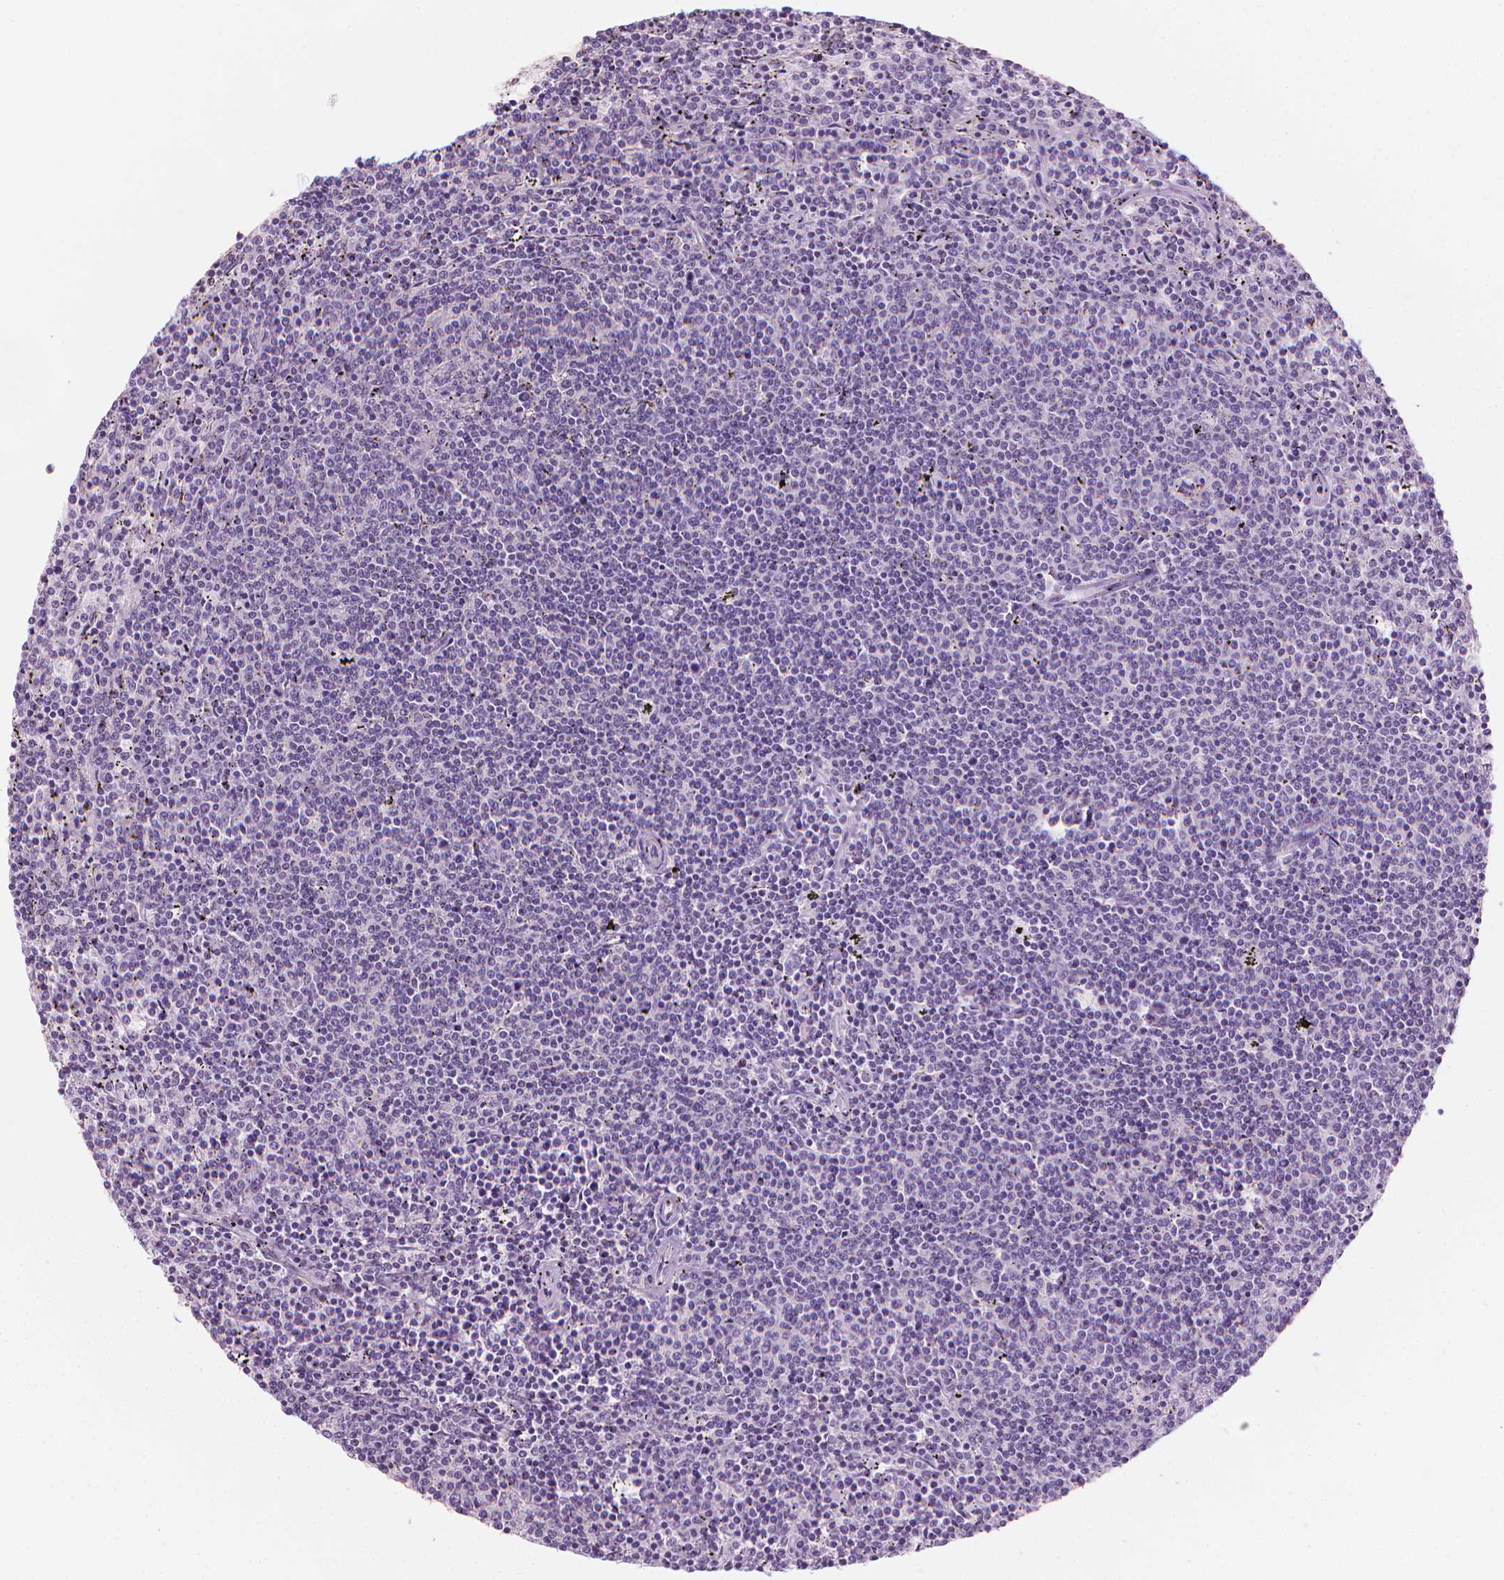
{"staining": {"intensity": "negative", "quantity": "none", "location": "none"}, "tissue": "lymphoma", "cell_type": "Tumor cells", "image_type": "cancer", "snomed": [{"axis": "morphology", "description": "Malignant lymphoma, non-Hodgkin's type, Low grade"}, {"axis": "topography", "description": "Spleen"}], "caption": "Low-grade malignant lymphoma, non-Hodgkin's type was stained to show a protein in brown. There is no significant expression in tumor cells.", "gene": "GPRC5A", "patient": {"sex": "female", "age": 50}}